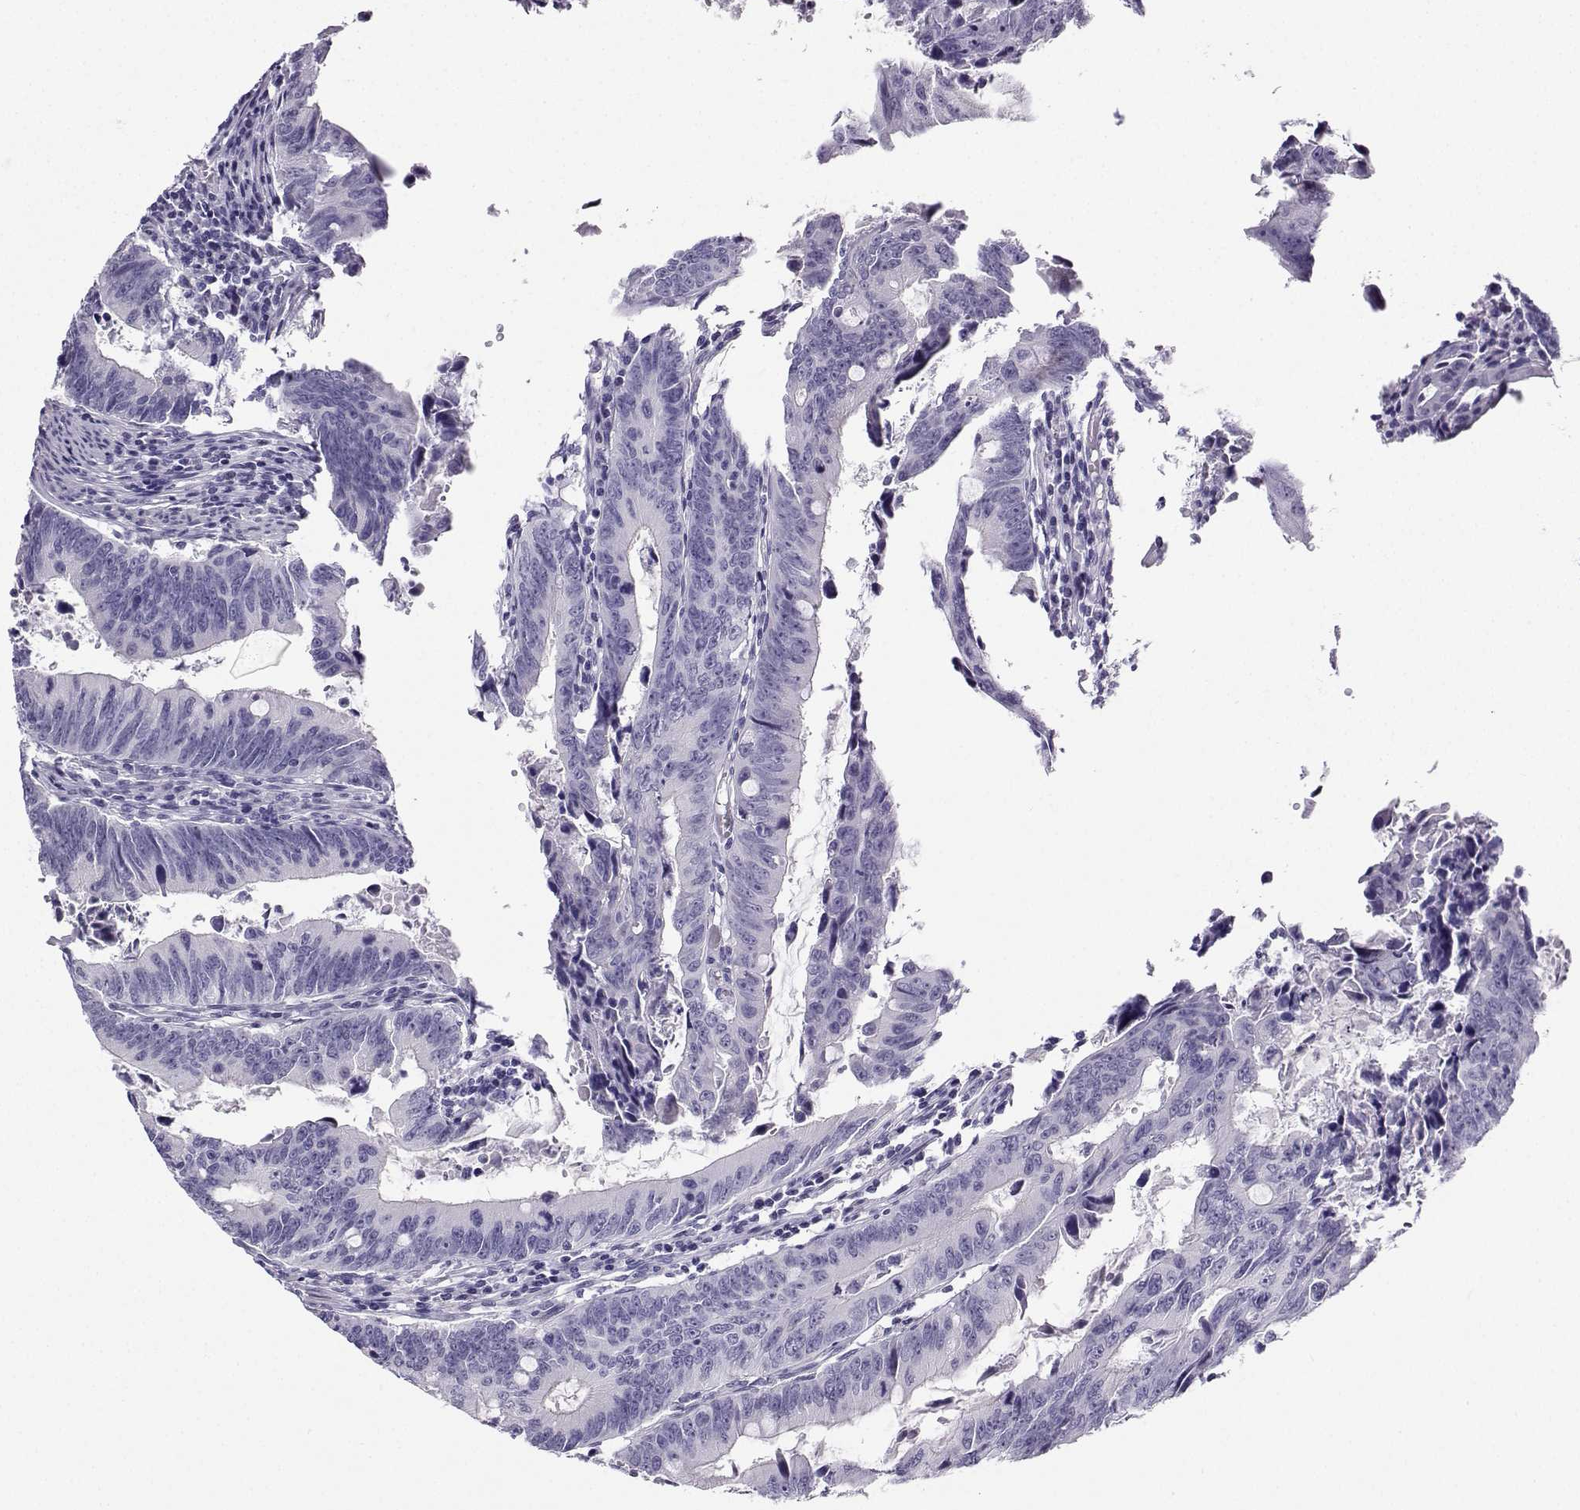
{"staining": {"intensity": "negative", "quantity": "none", "location": "none"}, "tissue": "colorectal cancer", "cell_type": "Tumor cells", "image_type": "cancer", "snomed": [{"axis": "morphology", "description": "Adenocarcinoma, NOS"}, {"axis": "topography", "description": "Colon"}], "caption": "This is a photomicrograph of immunohistochemistry (IHC) staining of colorectal cancer, which shows no expression in tumor cells. (Stains: DAB IHC with hematoxylin counter stain, Microscopy: brightfield microscopy at high magnification).", "gene": "KIF17", "patient": {"sex": "female", "age": 87}}